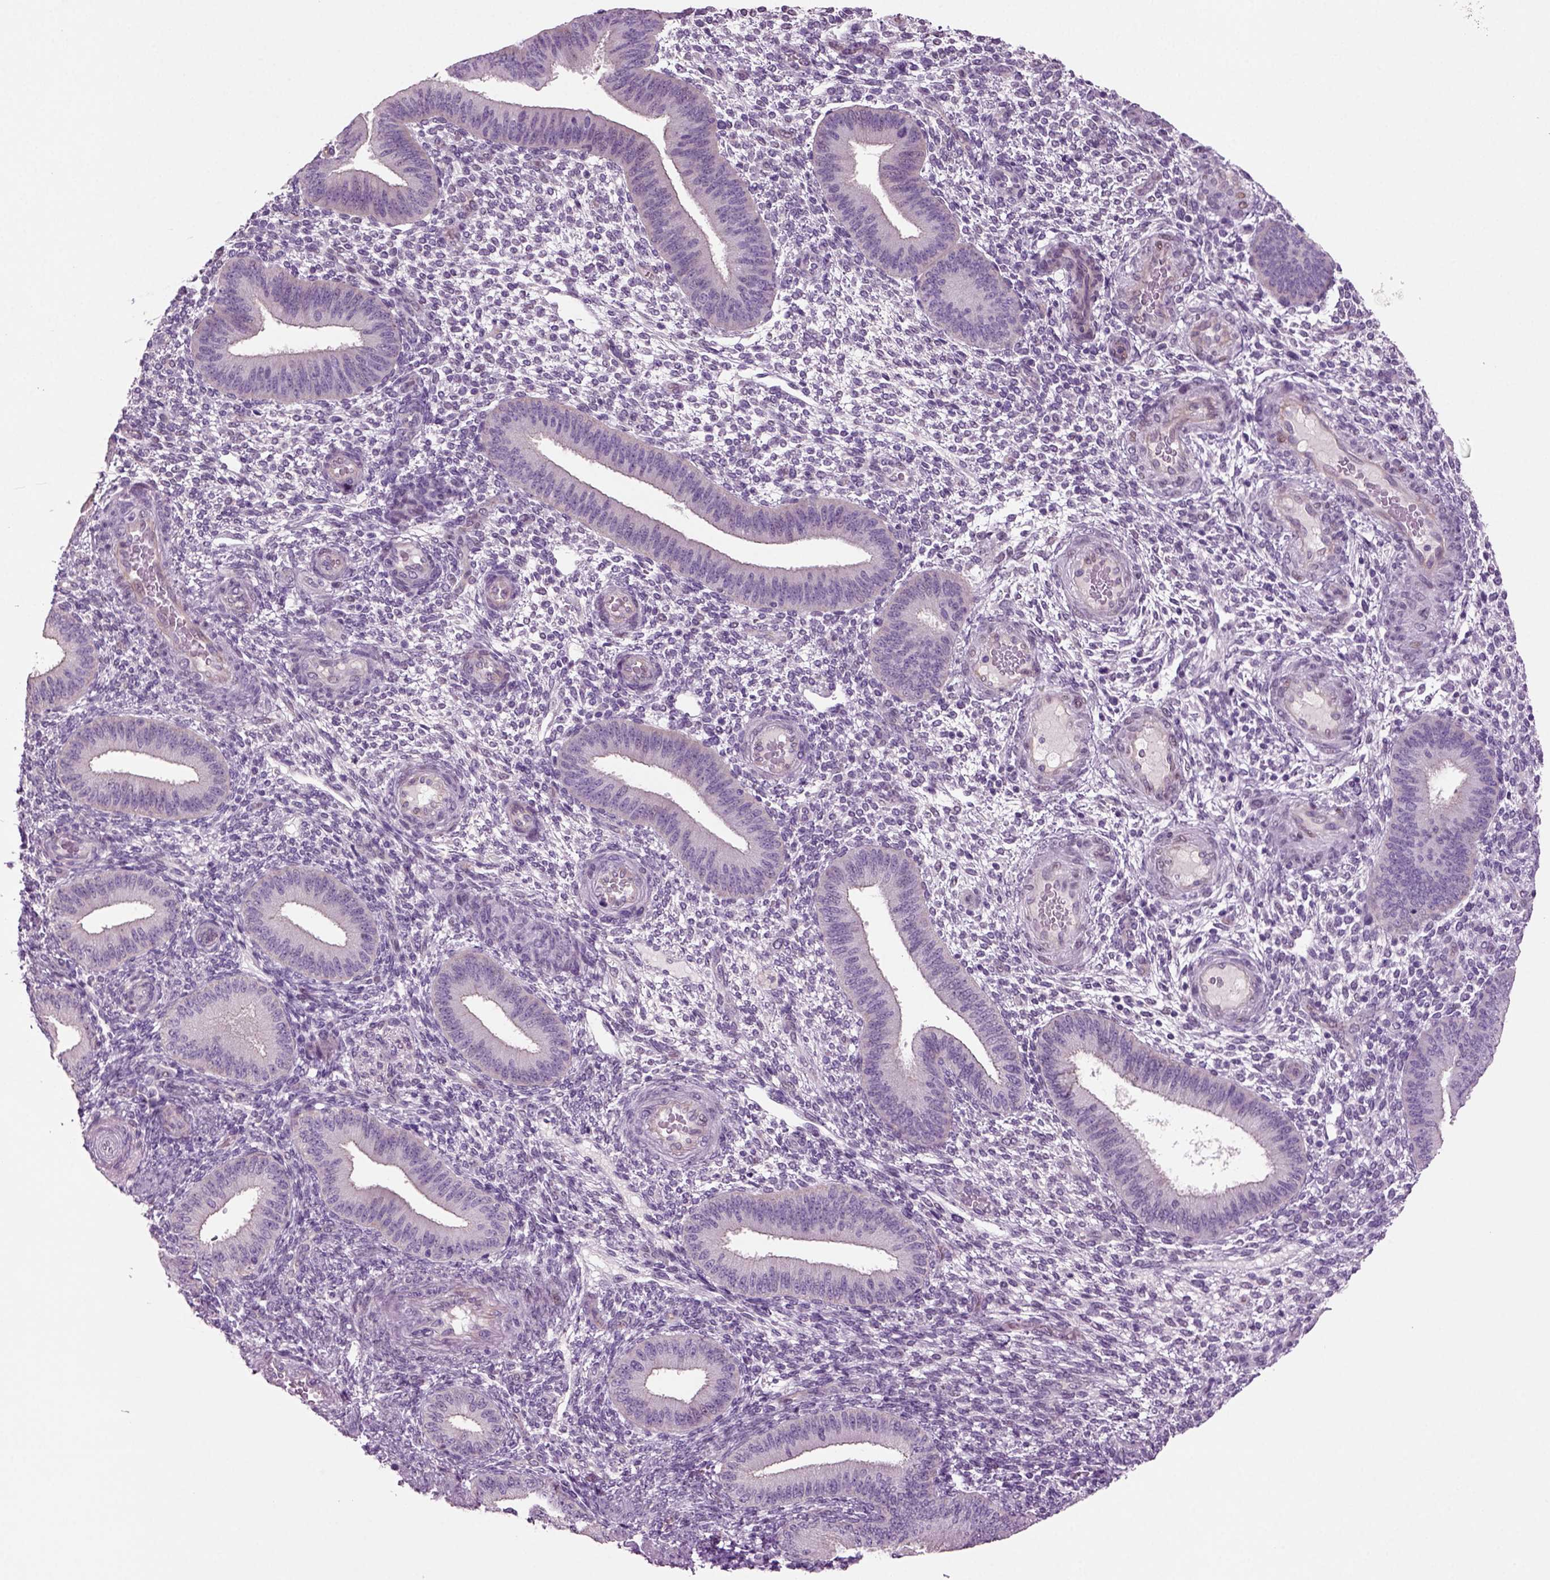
{"staining": {"intensity": "negative", "quantity": "none", "location": "none"}, "tissue": "endometrium", "cell_type": "Cells in endometrial stroma", "image_type": "normal", "snomed": [{"axis": "morphology", "description": "Normal tissue, NOS"}, {"axis": "topography", "description": "Endometrium"}], "caption": "Micrograph shows no protein positivity in cells in endometrial stroma of benign endometrium. Nuclei are stained in blue.", "gene": "COL9A2", "patient": {"sex": "female", "age": 39}}